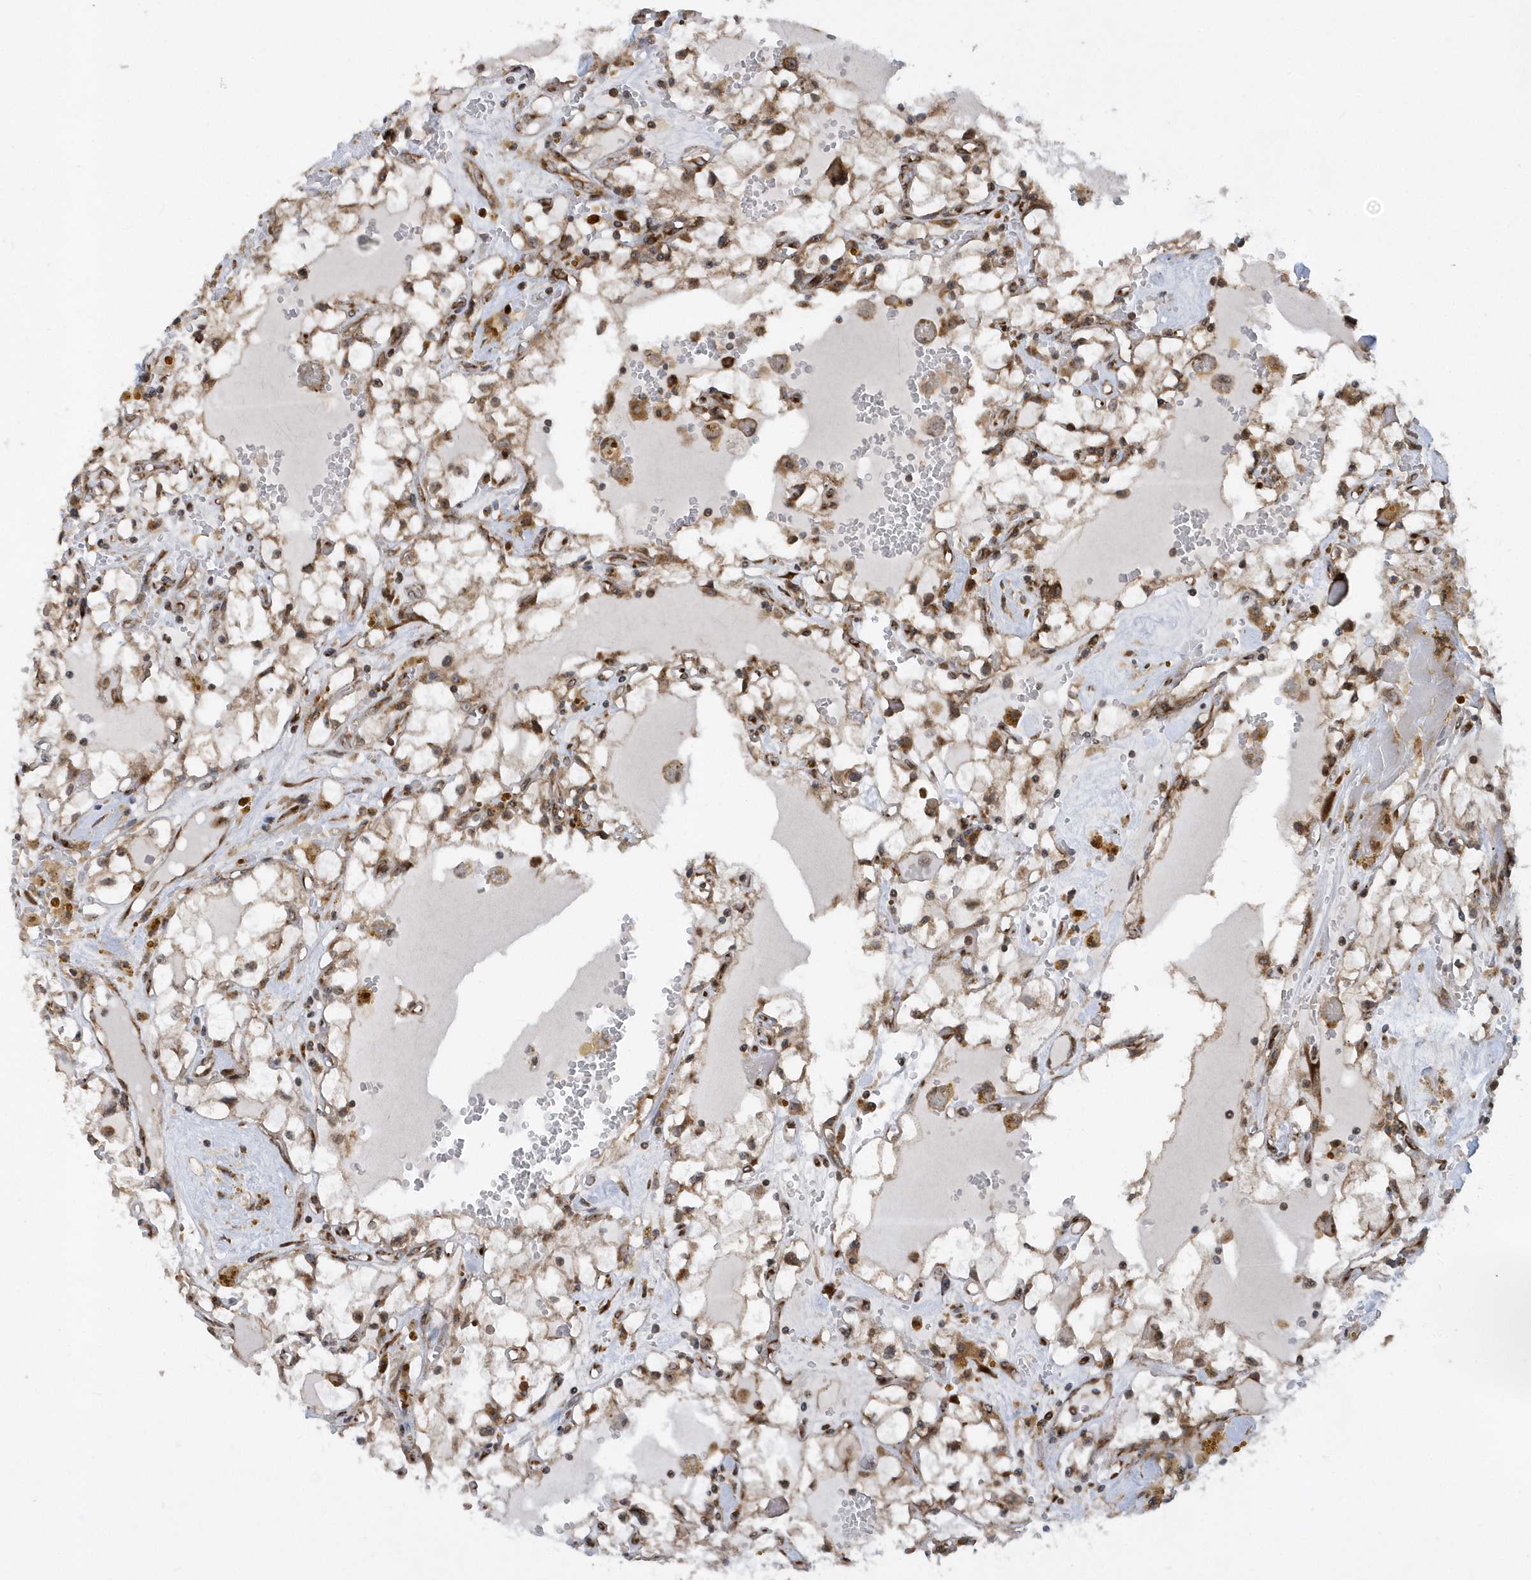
{"staining": {"intensity": "moderate", "quantity": "25%-75%", "location": "cytoplasmic/membranous,nuclear"}, "tissue": "renal cancer", "cell_type": "Tumor cells", "image_type": "cancer", "snomed": [{"axis": "morphology", "description": "Adenocarcinoma, NOS"}, {"axis": "topography", "description": "Kidney"}], "caption": "Renal cancer stained with a protein marker demonstrates moderate staining in tumor cells.", "gene": "PHF1", "patient": {"sex": "male", "age": 56}}